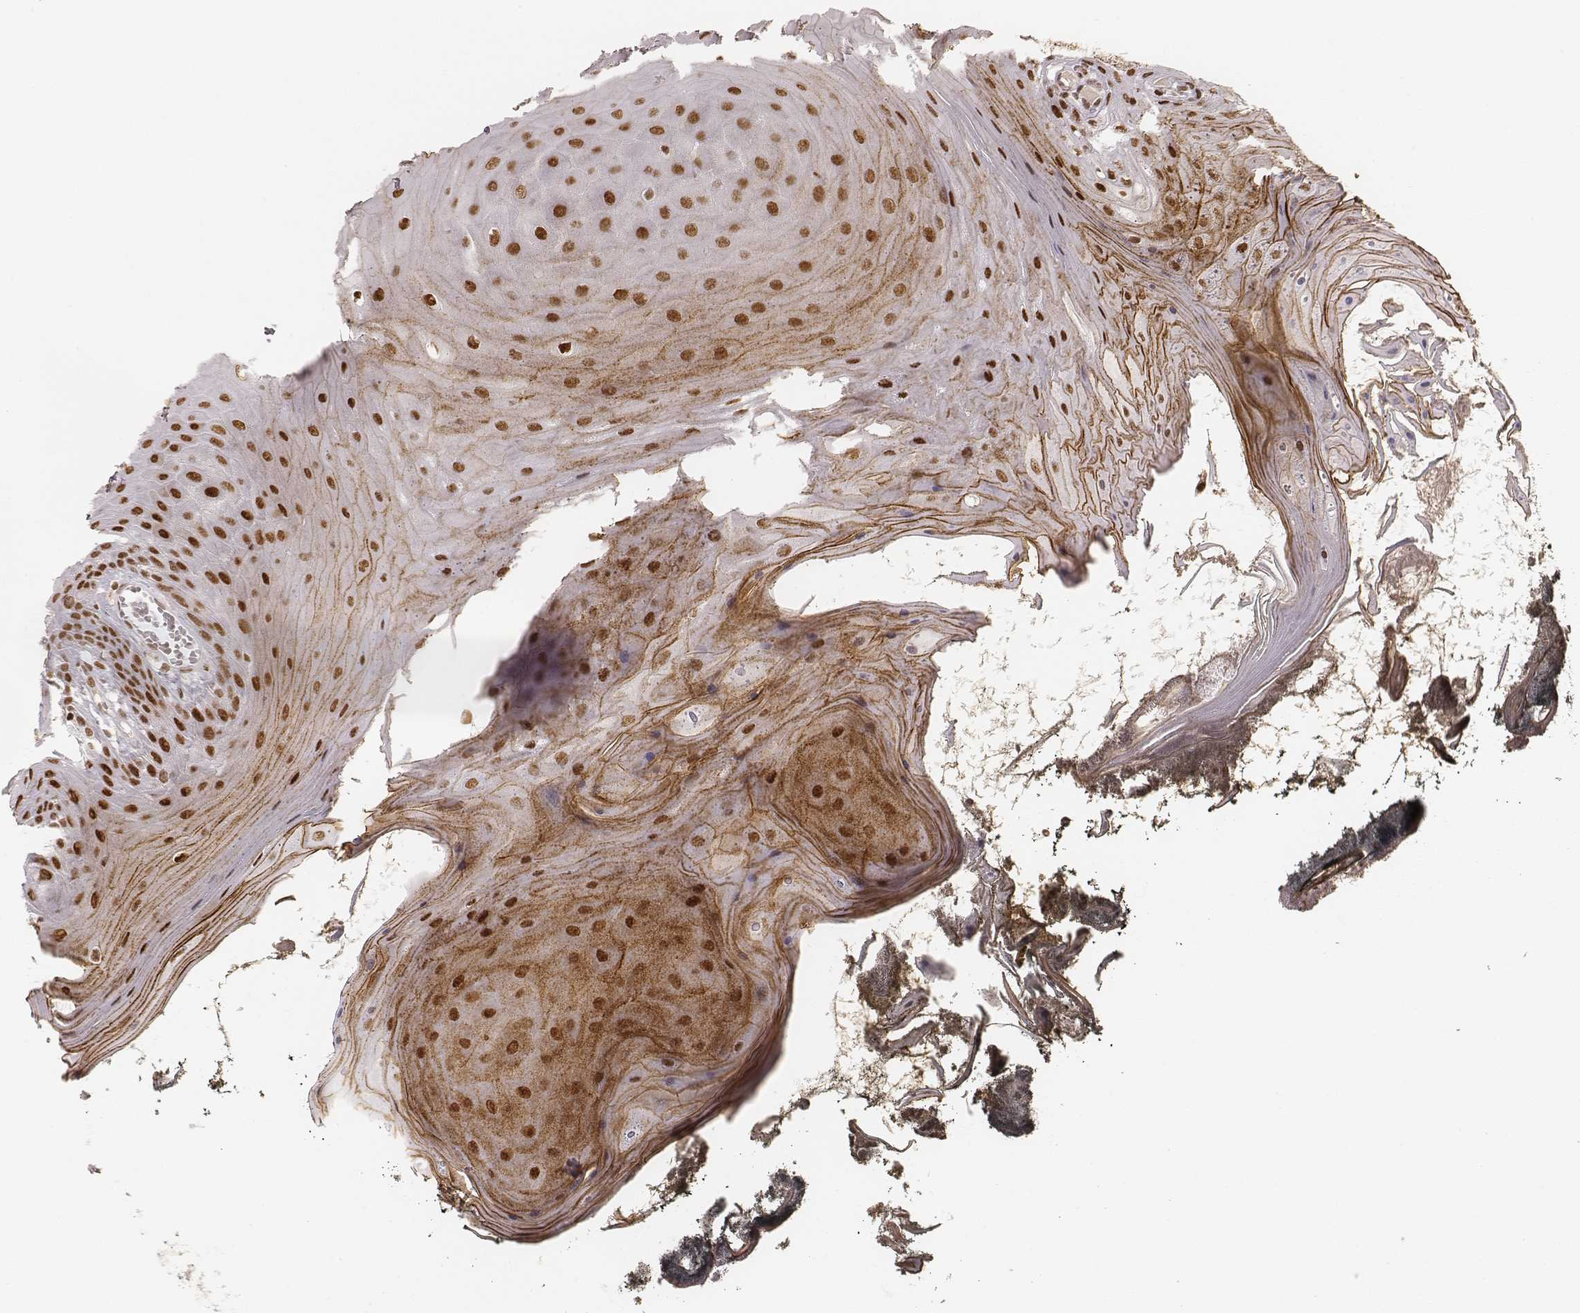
{"staining": {"intensity": "strong", "quantity": ">75%", "location": "nuclear"}, "tissue": "oral mucosa", "cell_type": "Squamous epithelial cells", "image_type": "normal", "snomed": [{"axis": "morphology", "description": "Normal tissue, NOS"}, {"axis": "topography", "description": "Oral tissue"}], "caption": "Brown immunohistochemical staining in benign human oral mucosa reveals strong nuclear staining in approximately >75% of squamous epithelial cells.", "gene": "HNRNPC", "patient": {"sex": "male", "age": 9}}